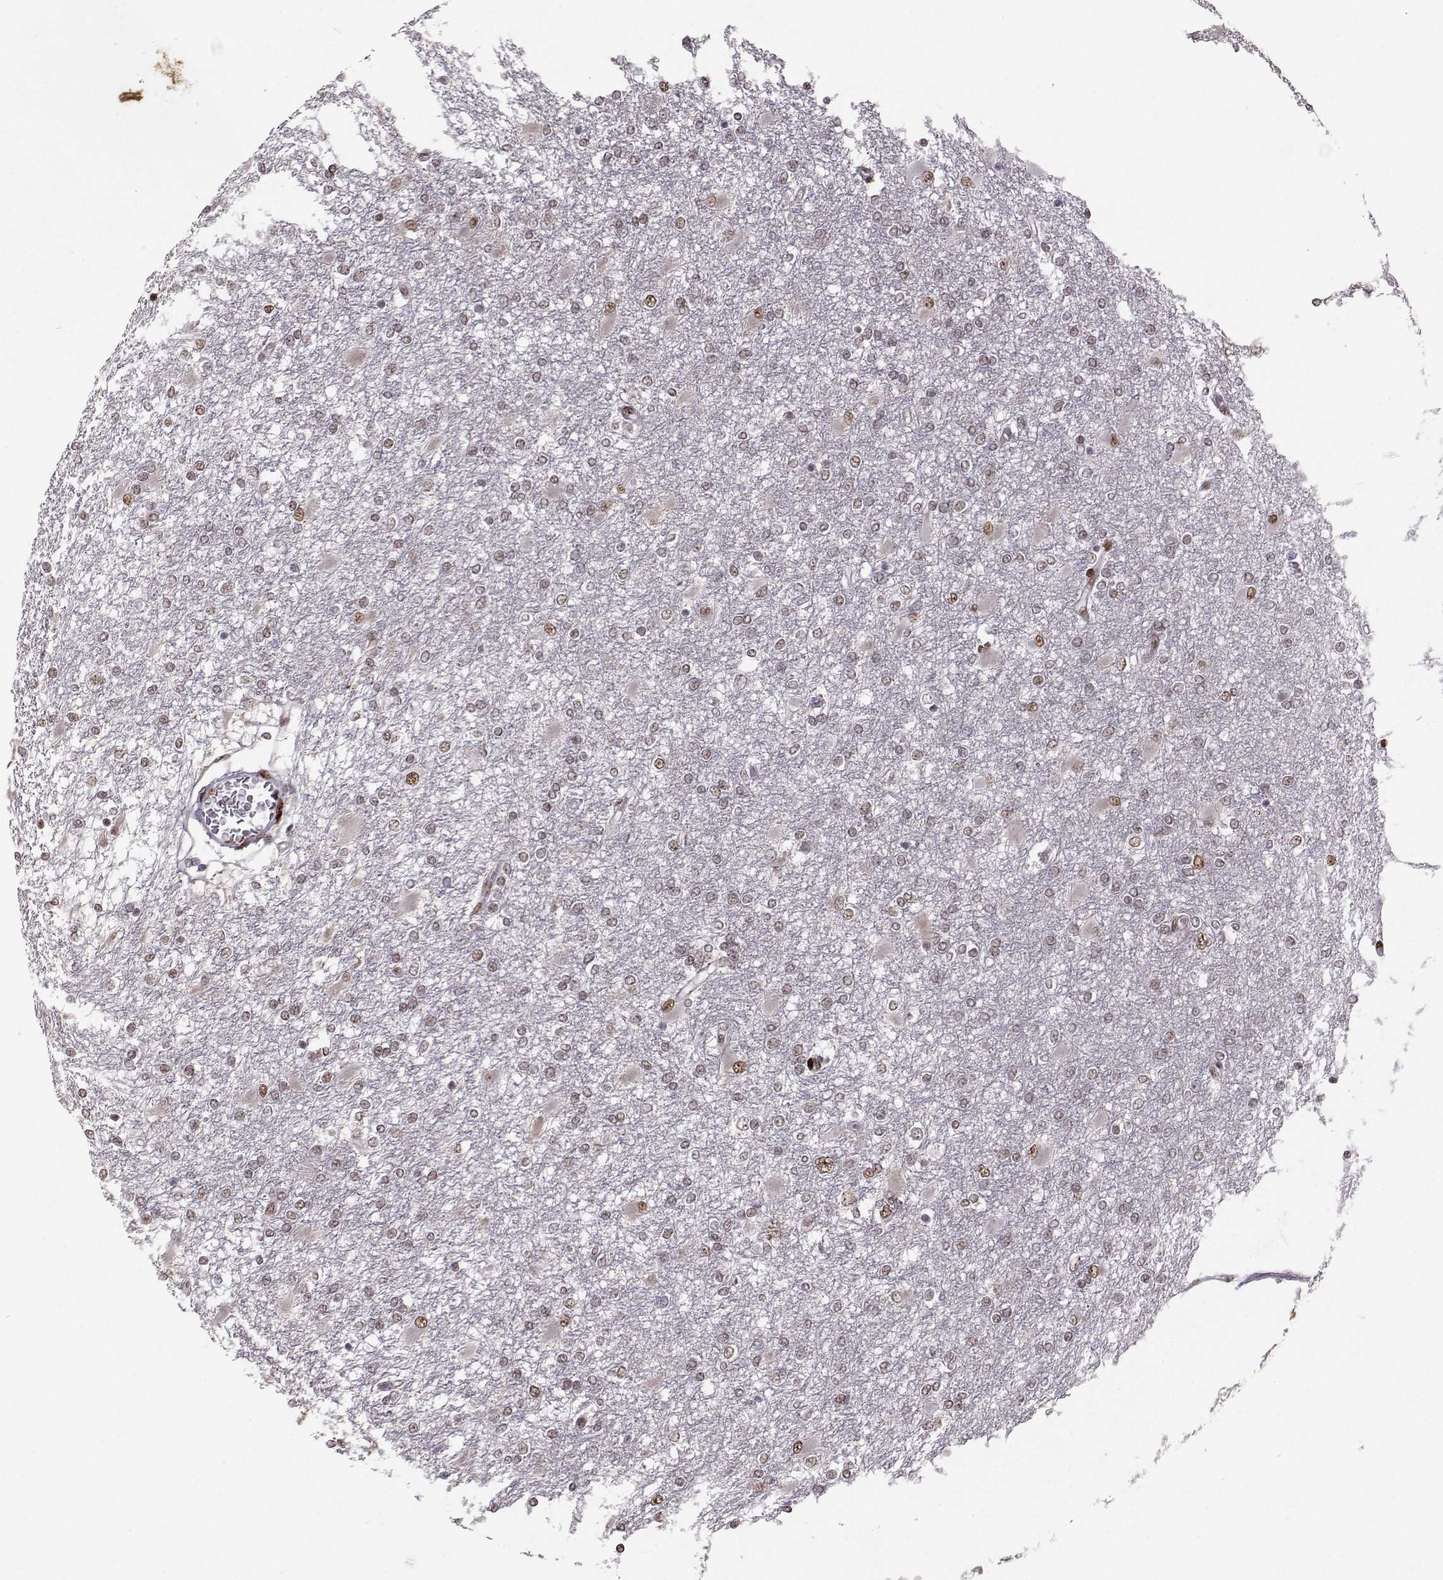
{"staining": {"intensity": "weak", "quantity": "25%-75%", "location": "cytoplasmic/membranous"}, "tissue": "glioma", "cell_type": "Tumor cells", "image_type": "cancer", "snomed": [{"axis": "morphology", "description": "Glioma, malignant, High grade"}, {"axis": "topography", "description": "Cerebral cortex"}], "caption": "Immunohistochemical staining of human glioma shows weak cytoplasmic/membranous protein positivity in about 25%-75% of tumor cells. The protein is stained brown, and the nuclei are stained in blue (DAB (3,3'-diaminobenzidine) IHC with brightfield microscopy, high magnification).", "gene": "SNAPC2", "patient": {"sex": "male", "age": 79}}